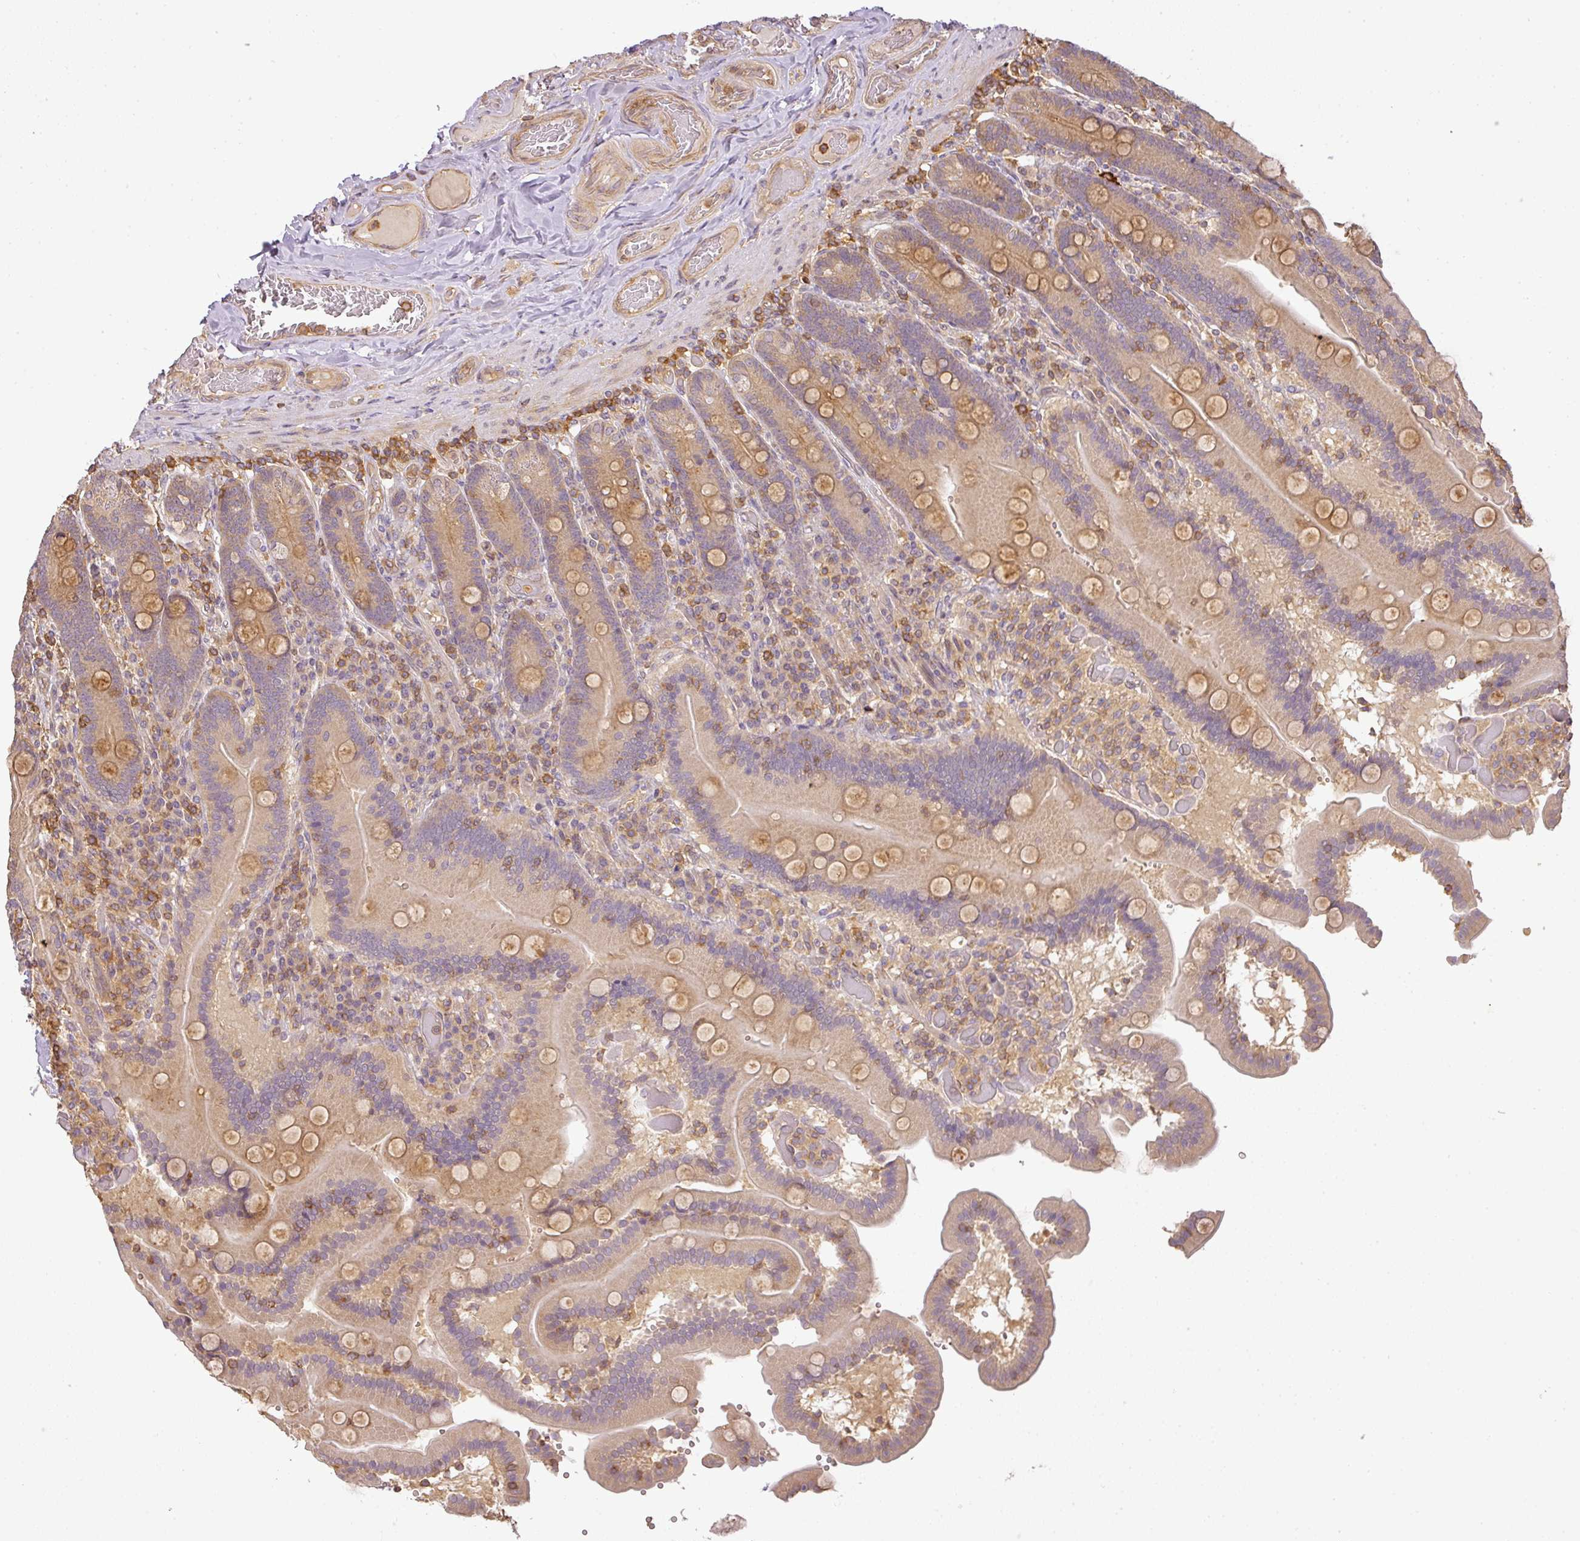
{"staining": {"intensity": "weak", "quantity": "25%-75%", "location": "cytoplasmic/membranous"}, "tissue": "duodenum", "cell_type": "Glandular cells", "image_type": "normal", "snomed": [{"axis": "morphology", "description": "Normal tissue, NOS"}, {"axis": "topography", "description": "Duodenum"}], "caption": "DAB (3,3'-diaminobenzidine) immunohistochemical staining of normal human duodenum demonstrates weak cytoplasmic/membranous protein staining in about 25%-75% of glandular cells. The protein of interest is shown in brown color, while the nuclei are stained blue.", "gene": "TCL1B", "patient": {"sex": "female", "age": 62}}